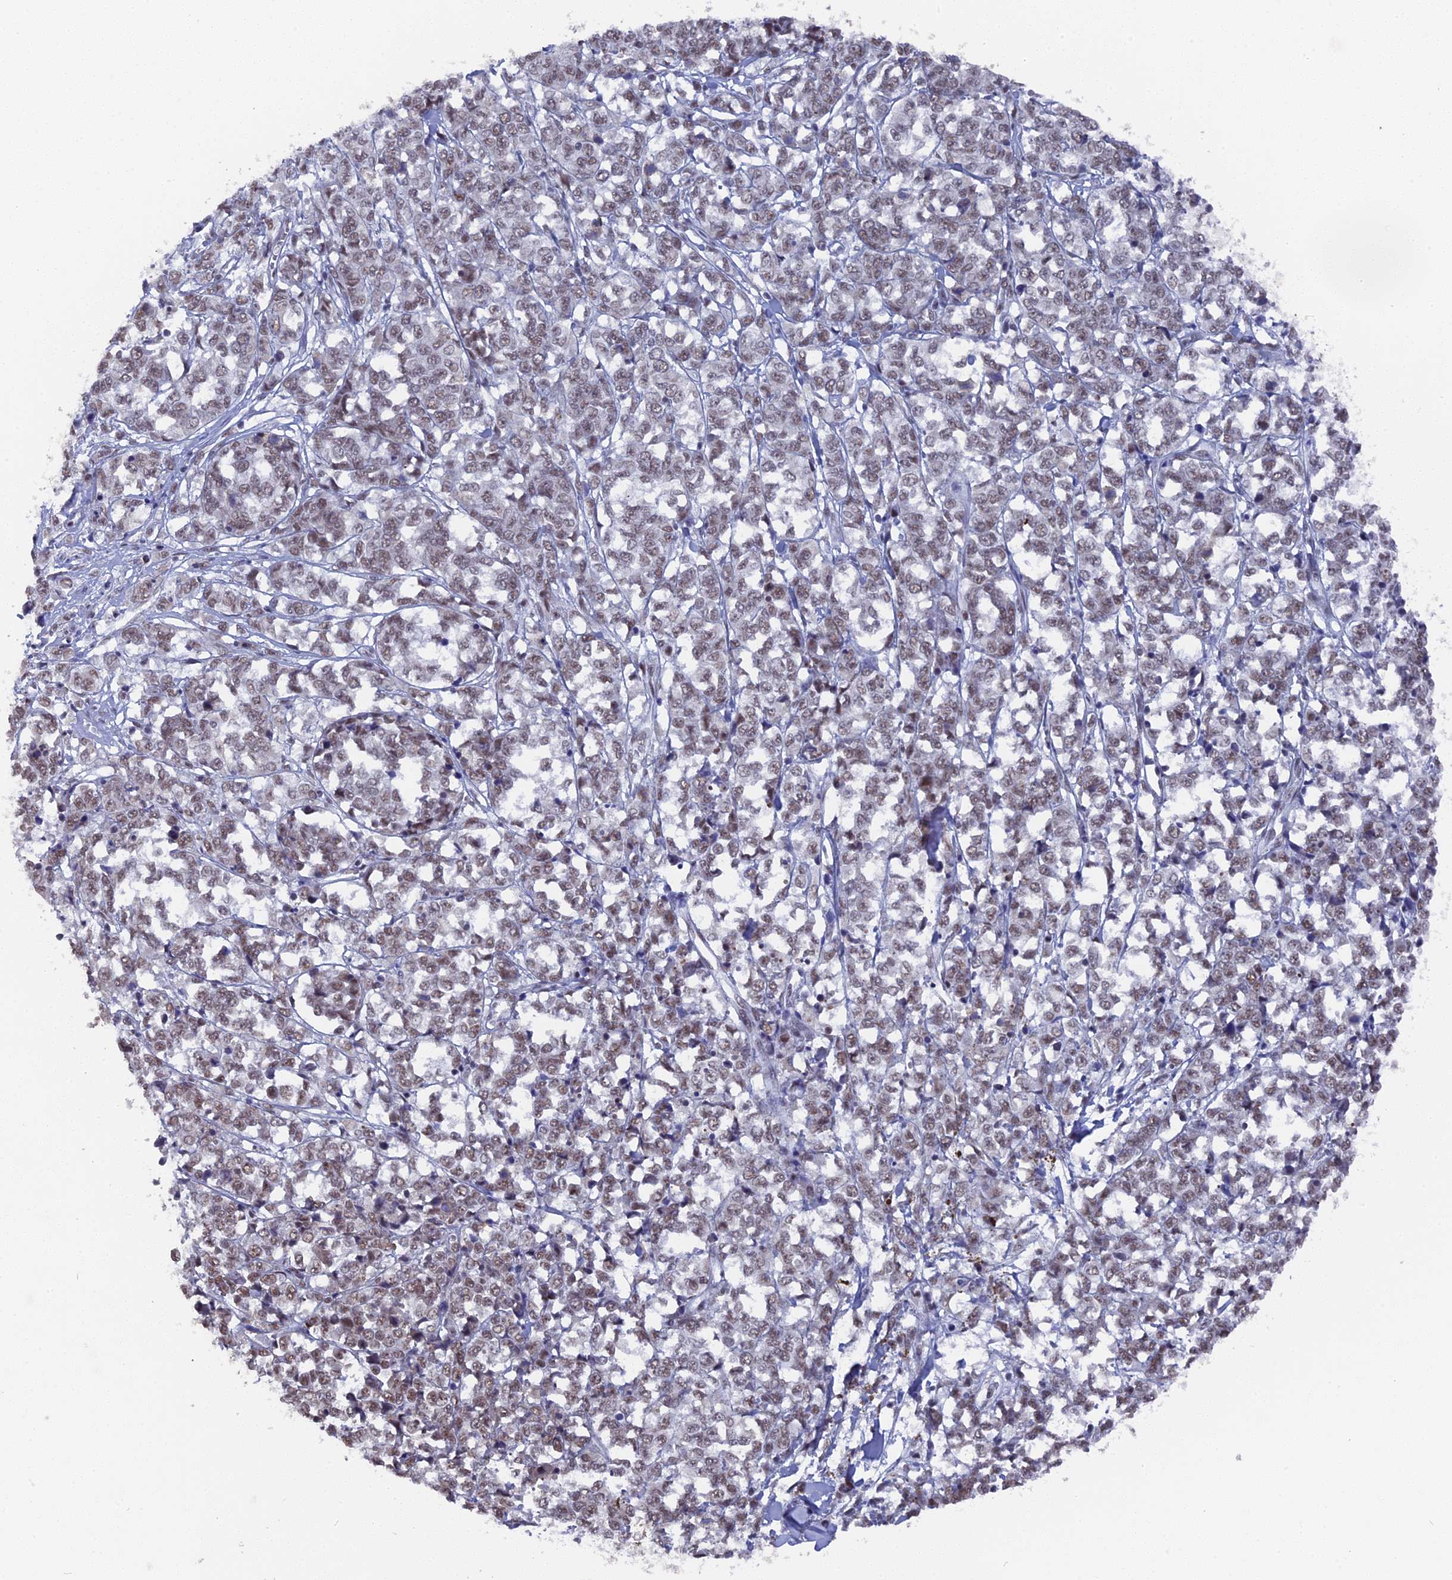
{"staining": {"intensity": "weak", "quantity": ">75%", "location": "nuclear"}, "tissue": "melanoma", "cell_type": "Tumor cells", "image_type": "cancer", "snomed": [{"axis": "morphology", "description": "Malignant melanoma, NOS"}, {"axis": "topography", "description": "Skin"}], "caption": "The histopathology image reveals immunohistochemical staining of malignant melanoma. There is weak nuclear positivity is appreciated in about >75% of tumor cells. The staining was performed using DAB, with brown indicating positive protein expression. Nuclei are stained blue with hematoxylin.", "gene": "SF3A2", "patient": {"sex": "female", "age": 72}}